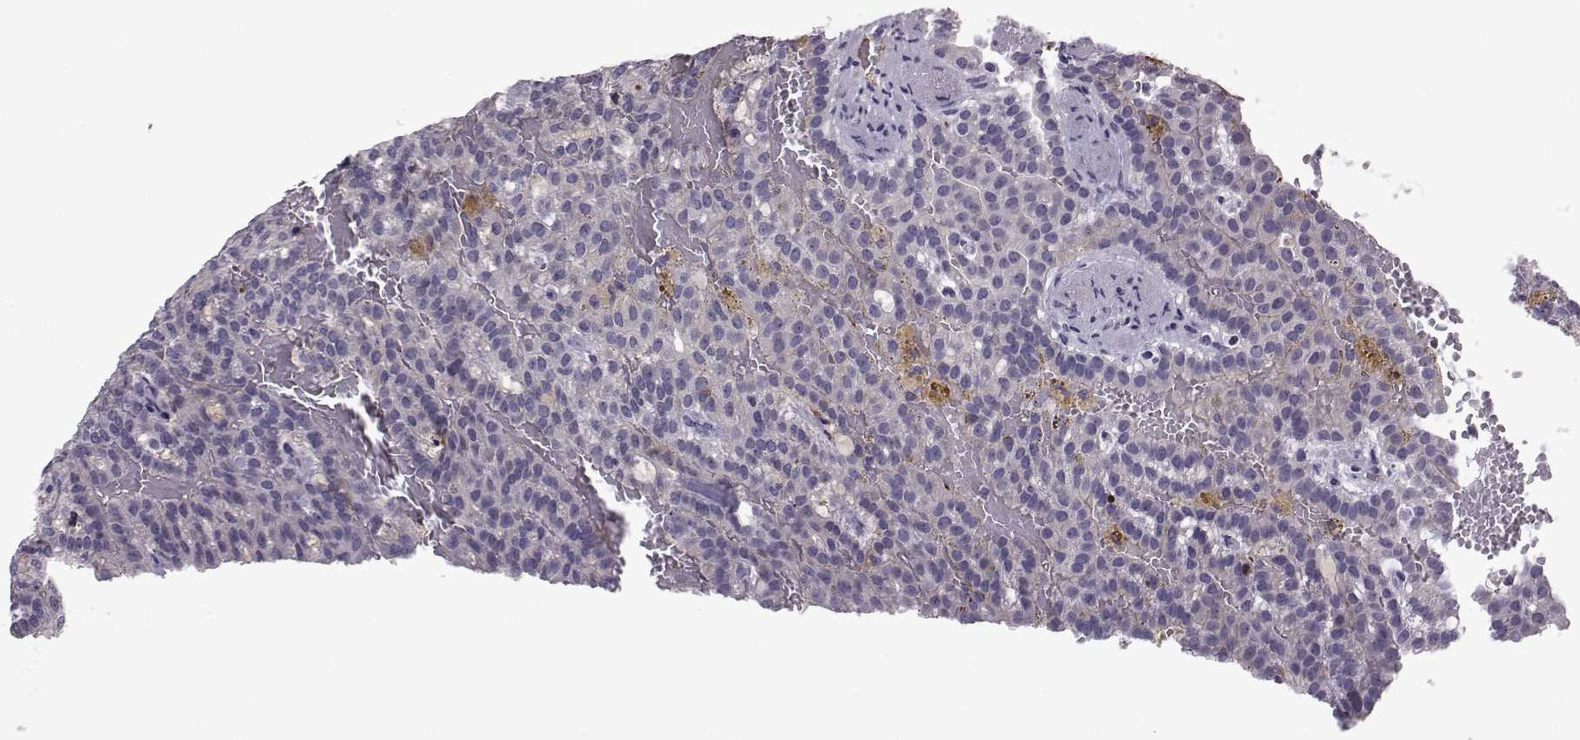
{"staining": {"intensity": "negative", "quantity": "none", "location": "none"}, "tissue": "renal cancer", "cell_type": "Tumor cells", "image_type": "cancer", "snomed": [{"axis": "morphology", "description": "Adenocarcinoma, NOS"}, {"axis": "topography", "description": "Kidney"}], "caption": "Immunohistochemistry histopathology image of neoplastic tissue: adenocarcinoma (renal) stained with DAB reveals no significant protein expression in tumor cells.", "gene": "TNFRSF11B", "patient": {"sex": "male", "age": 63}}